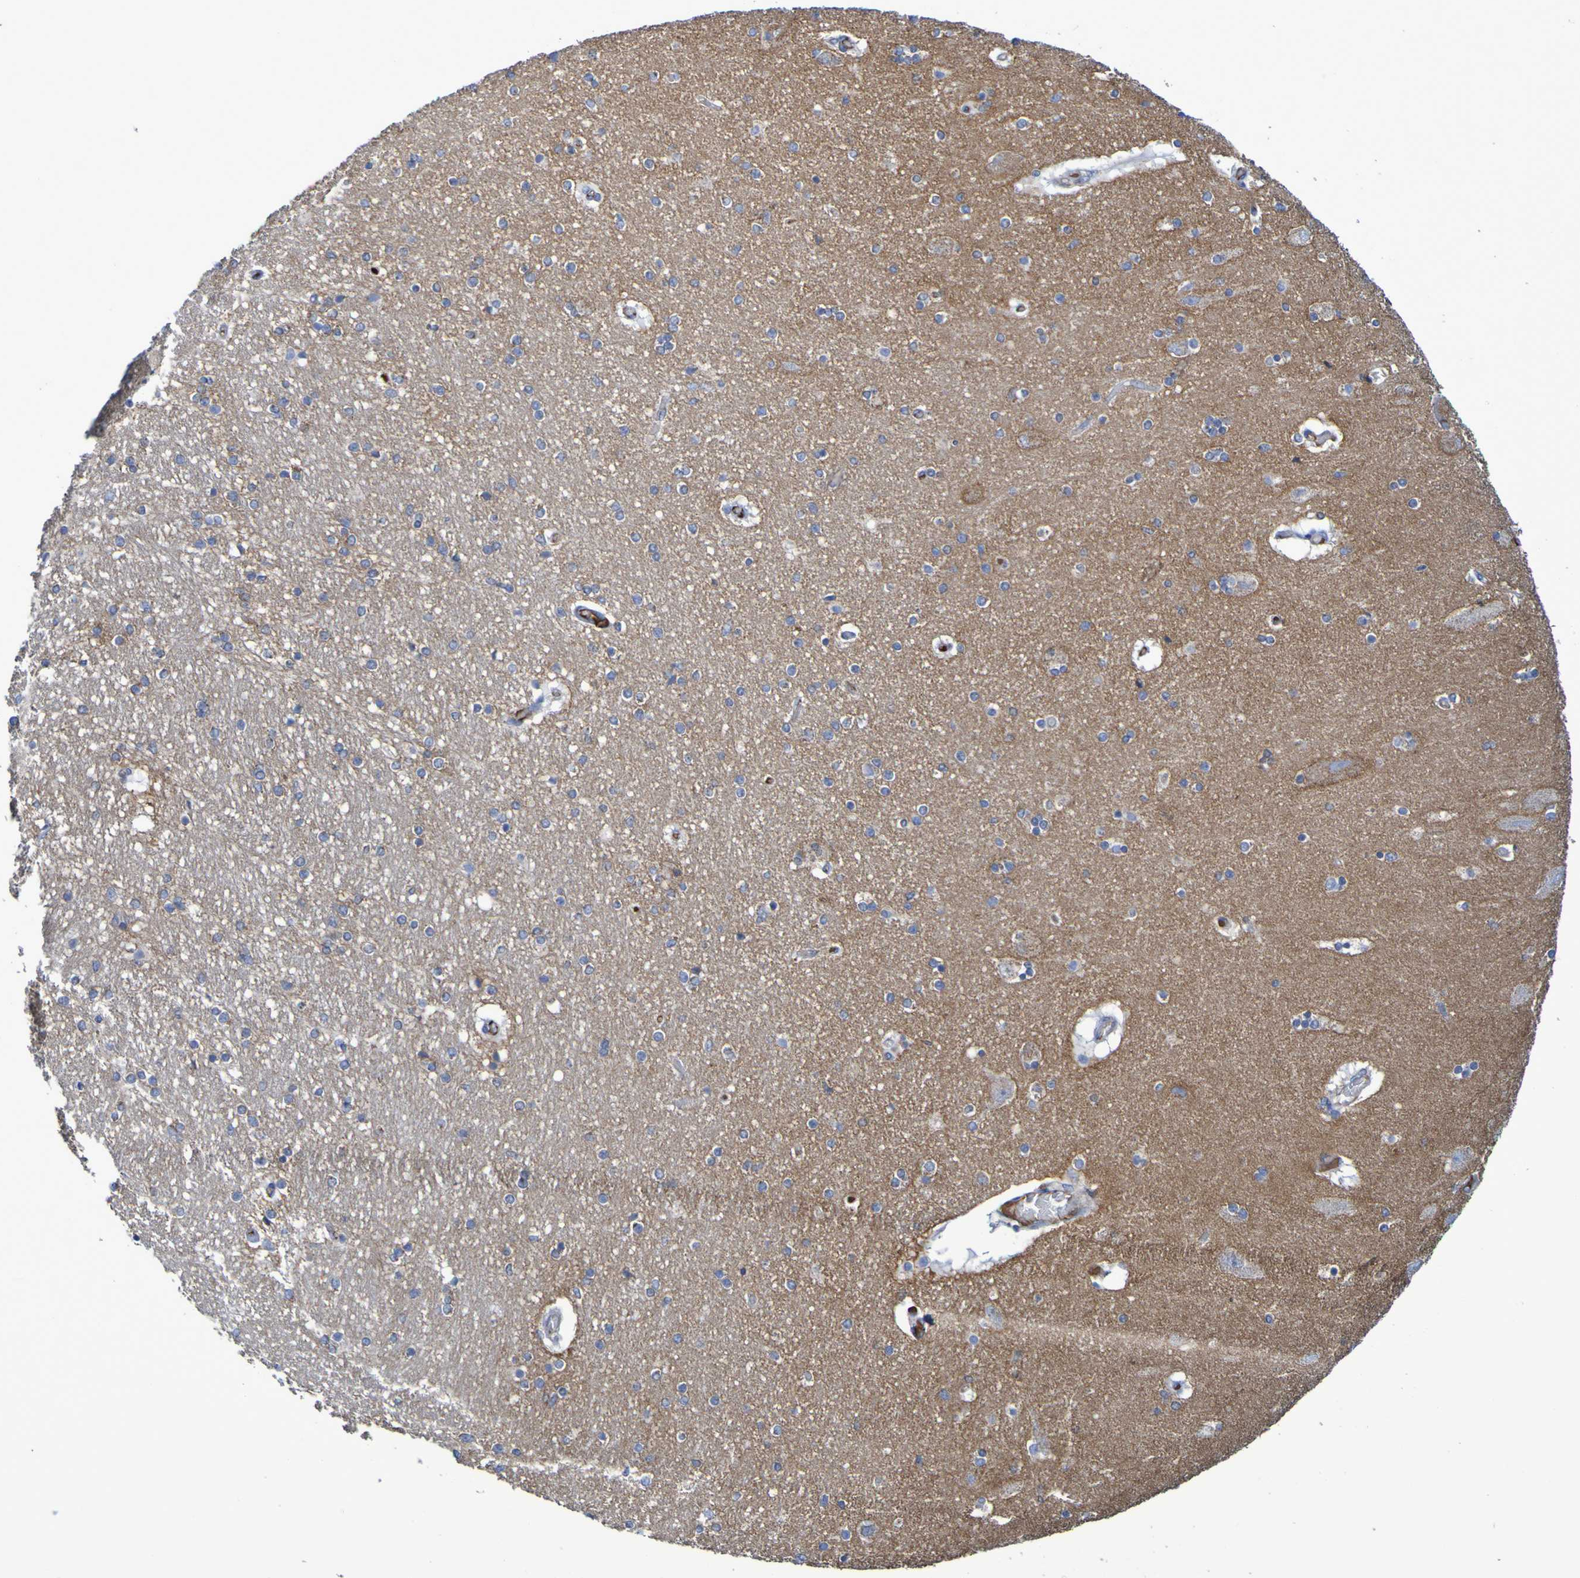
{"staining": {"intensity": "weak", "quantity": "<25%", "location": "cytoplasmic/membranous"}, "tissue": "hippocampus", "cell_type": "Glial cells", "image_type": "normal", "snomed": [{"axis": "morphology", "description": "Normal tissue, NOS"}, {"axis": "topography", "description": "Hippocampus"}], "caption": "IHC of normal hippocampus demonstrates no staining in glial cells.", "gene": "CNTN2", "patient": {"sex": "female", "age": 54}}